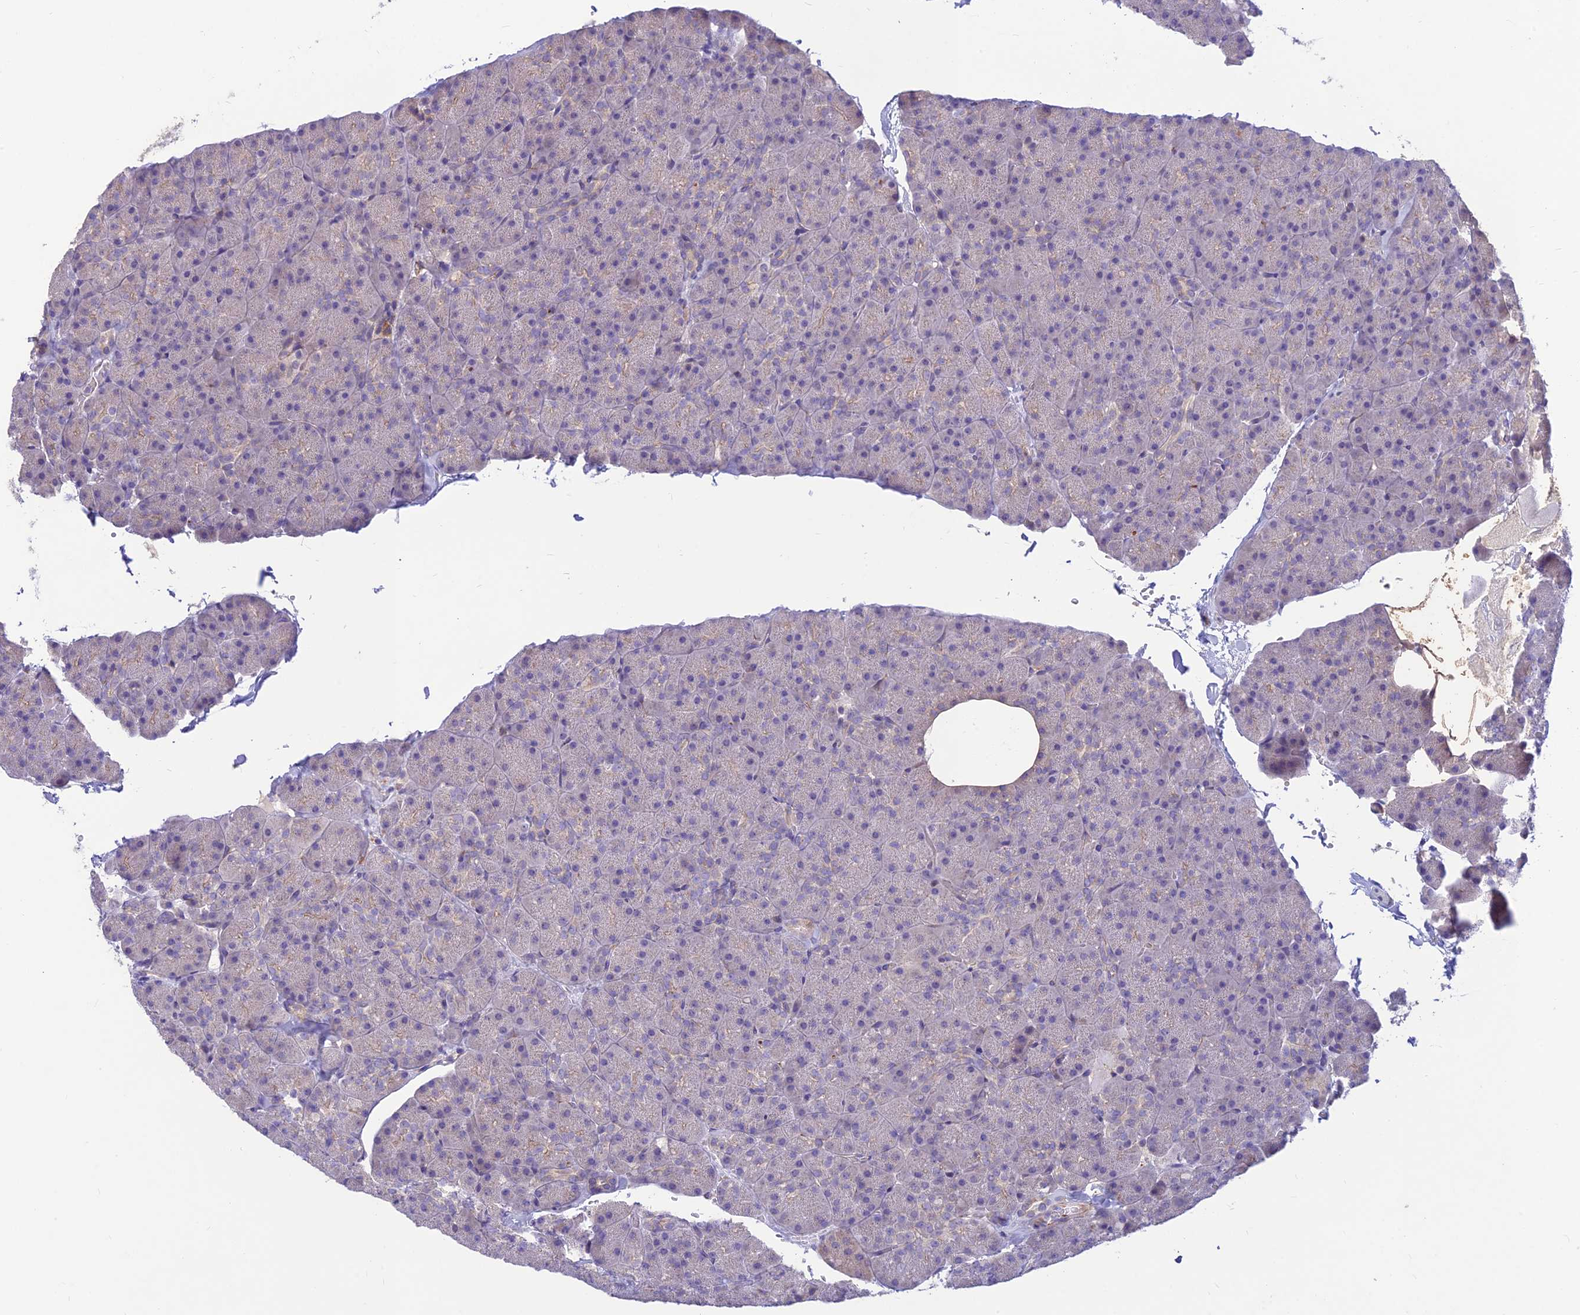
{"staining": {"intensity": "negative", "quantity": "none", "location": "none"}, "tissue": "pancreas", "cell_type": "Exocrine glandular cells", "image_type": "normal", "snomed": [{"axis": "morphology", "description": "Normal tissue, NOS"}, {"axis": "topography", "description": "Pancreas"}], "caption": "Photomicrograph shows no significant protein positivity in exocrine glandular cells of normal pancreas. (Immunohistochemistry, brightfield microscopy, high magnification).", "gene": "ST8SIA5", "patient": {"sex": "male", "age": 36}}